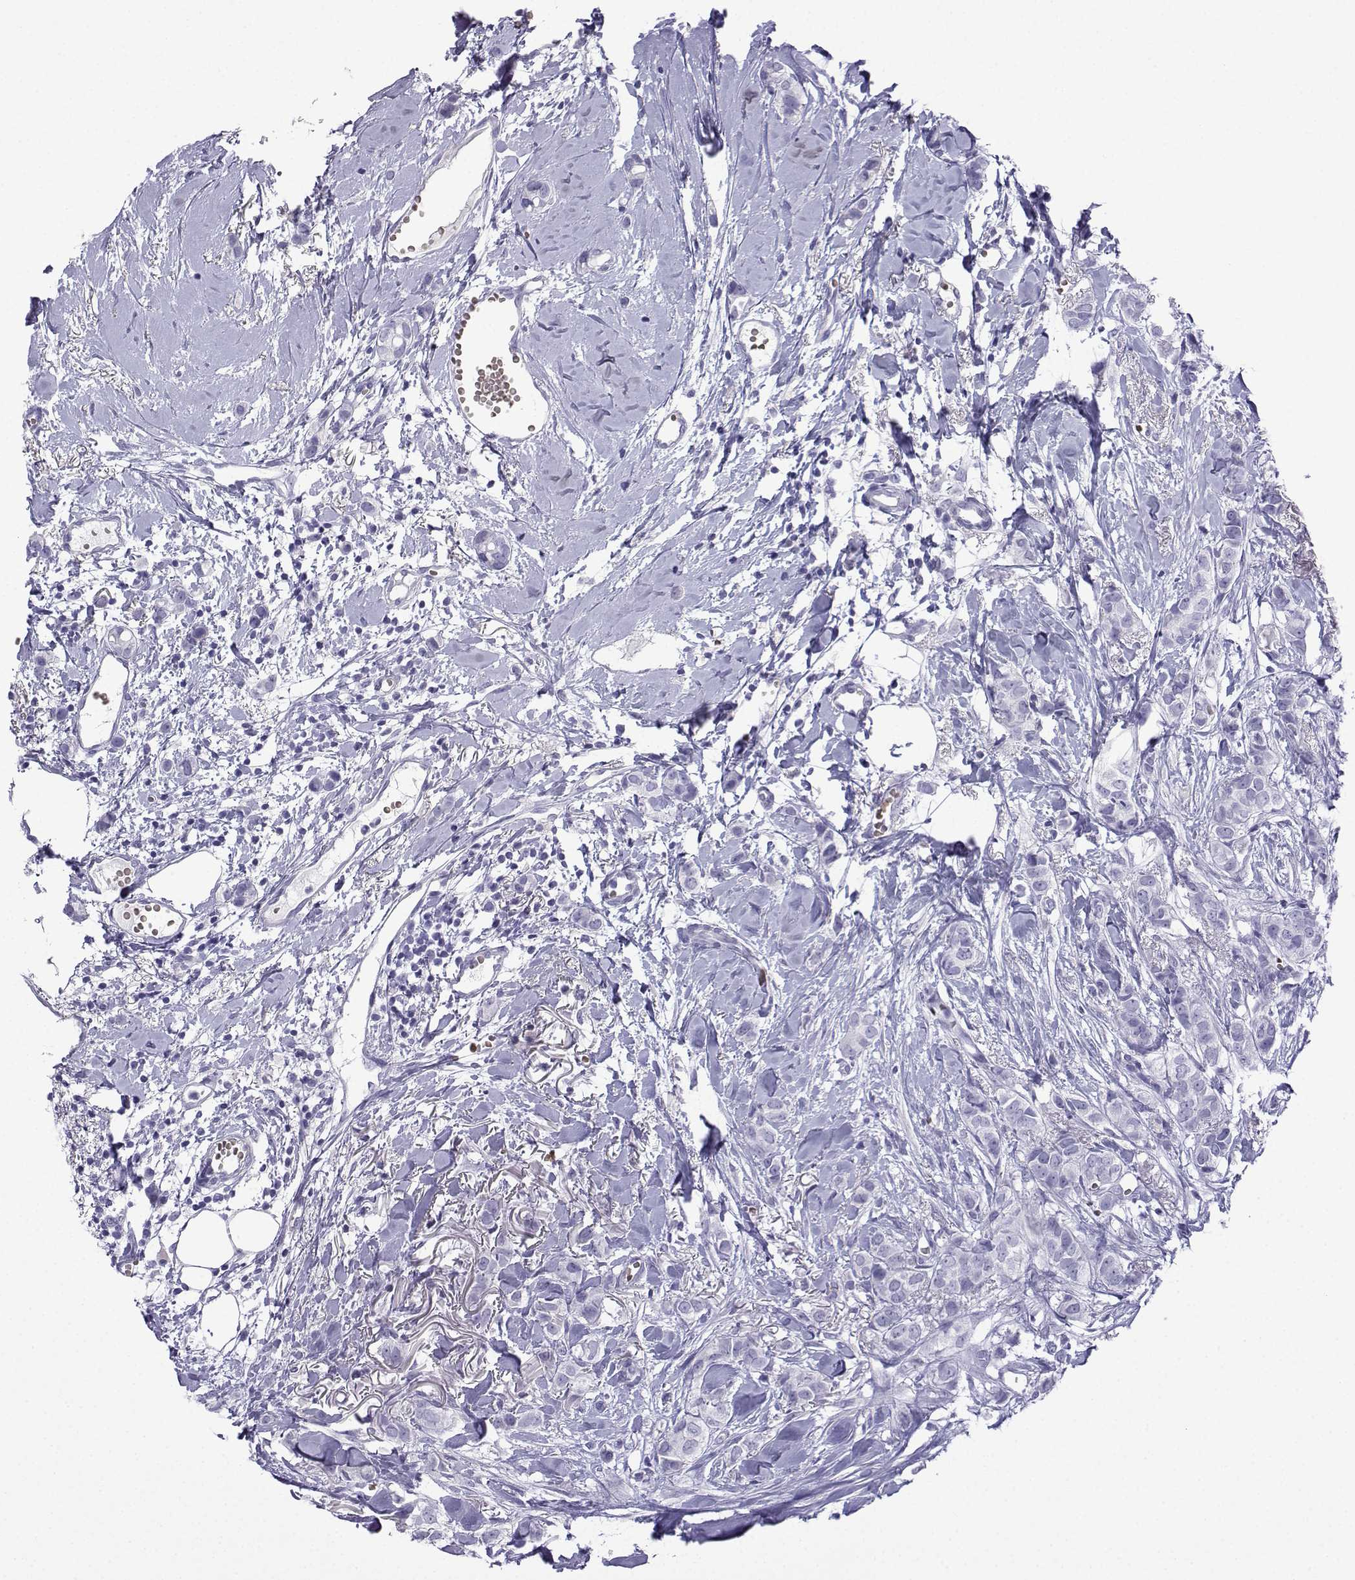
{"staining": {"intensity": "negative", "quantity": "none", "location": "none"}, "tissue": "breast cancer", "cell_type": "Tumor cells", "image_type": "cancer", "snomed": [{"axis": "morphology", "description": "Duct carcinoma"}, {"axis": "topography", "description": "Breast"}], "caption": "Tumor cells show no significant staining in breast cancer. (DAB (3,3'-diaminobenzidine) immunohistochemistry (IHC) visualized using brightfield microscopy, high magnification).", "gene": "TRIM46", "patient": {"sex": "female", "age": 85}}